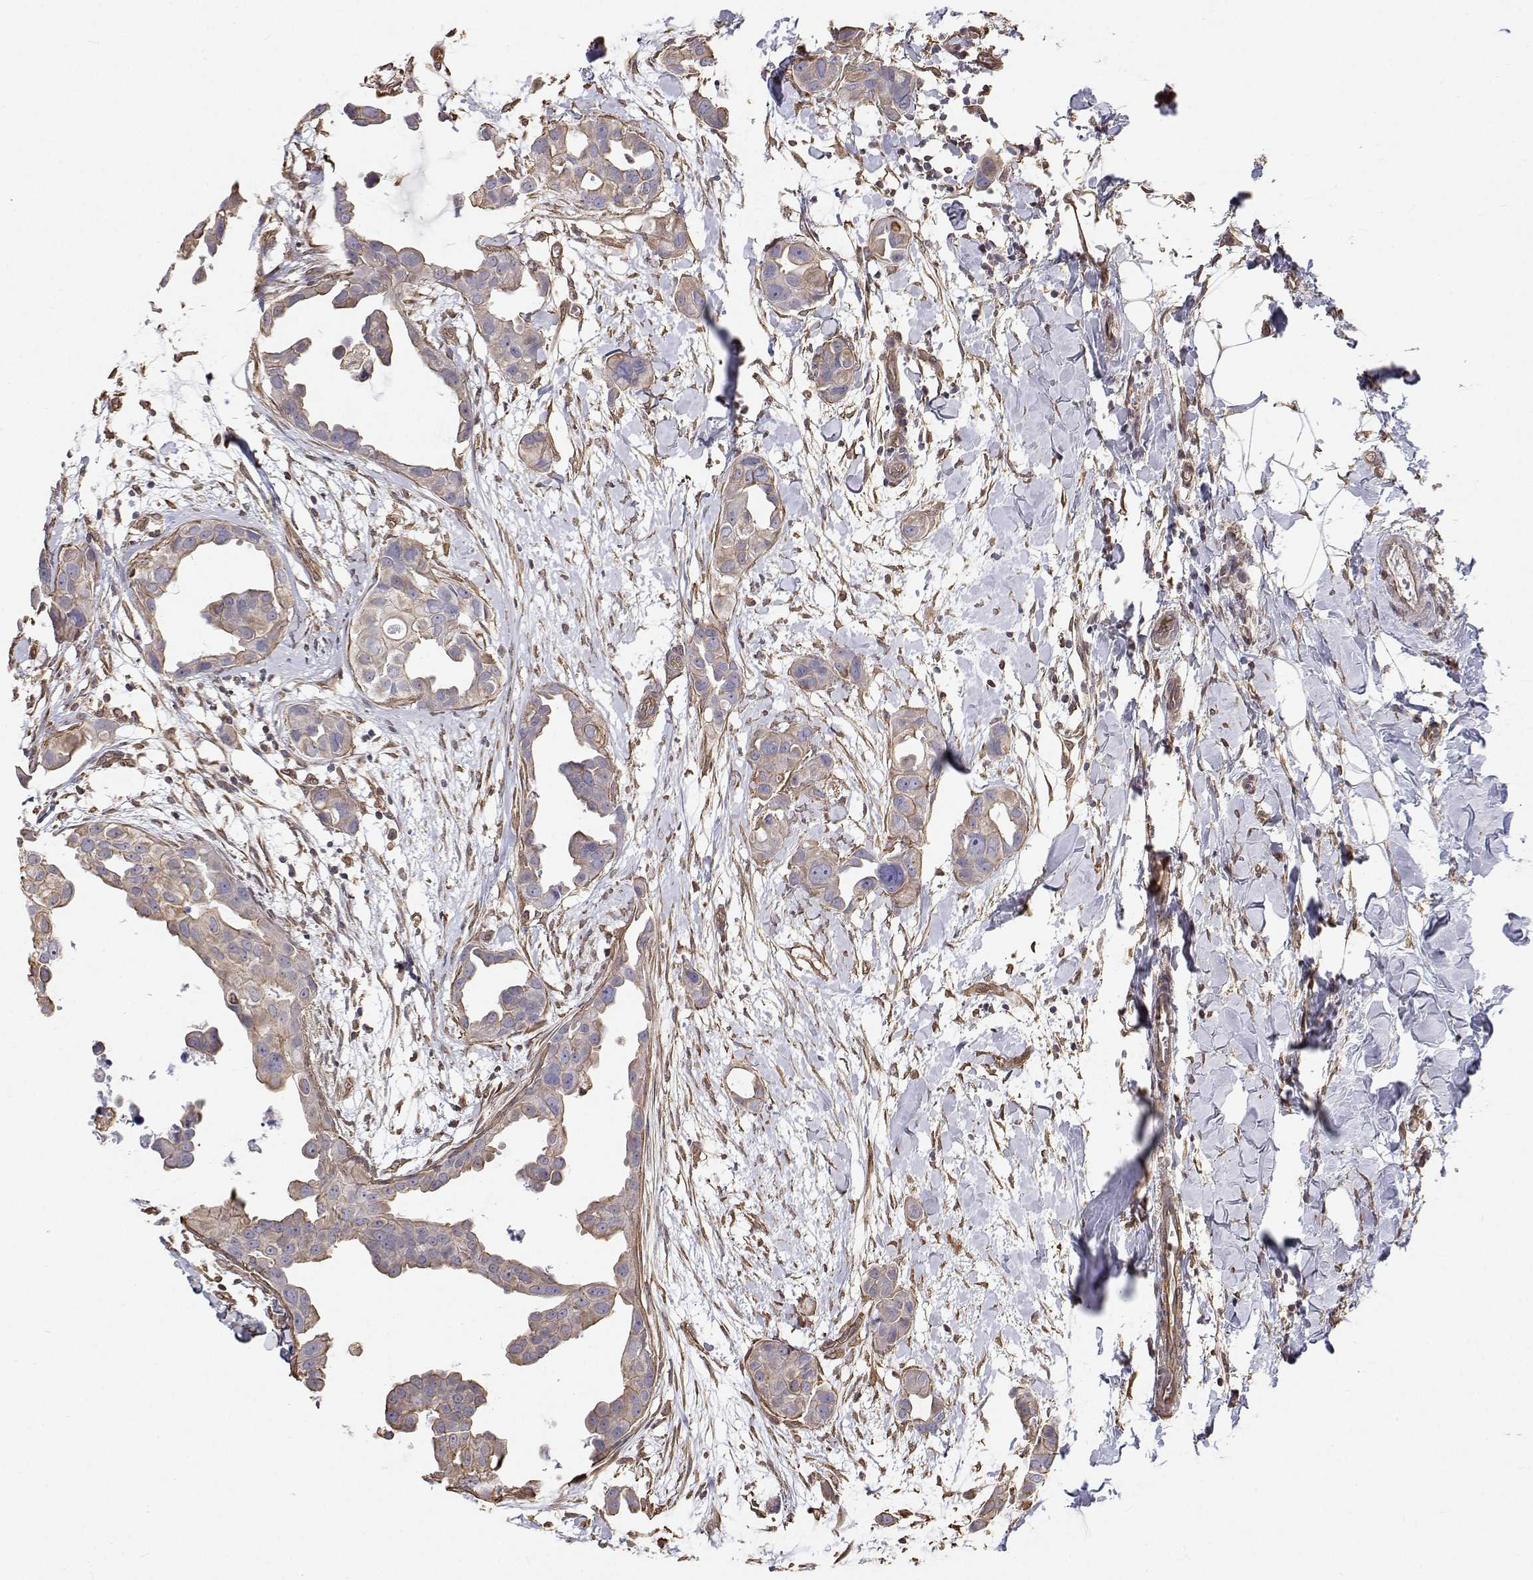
{"staining": {"intensity": "weak", "quantity": "<25%", "location": "cytoplasmic/membranous"}, "tissue": "breast cancer", "cell_type": "Tumor cells", "image_type": "cancer", "snomed": [{"axis": "morphology", "description": "Duct carcinoma"}, {"axis": "topography", "description": "Breast"}], "caption": "Breast cancer stained for a protein using IHC exhibits no expression tumor cells.", "gene": "GSDMA", "patient": {"sex": "female", "age": 38}}